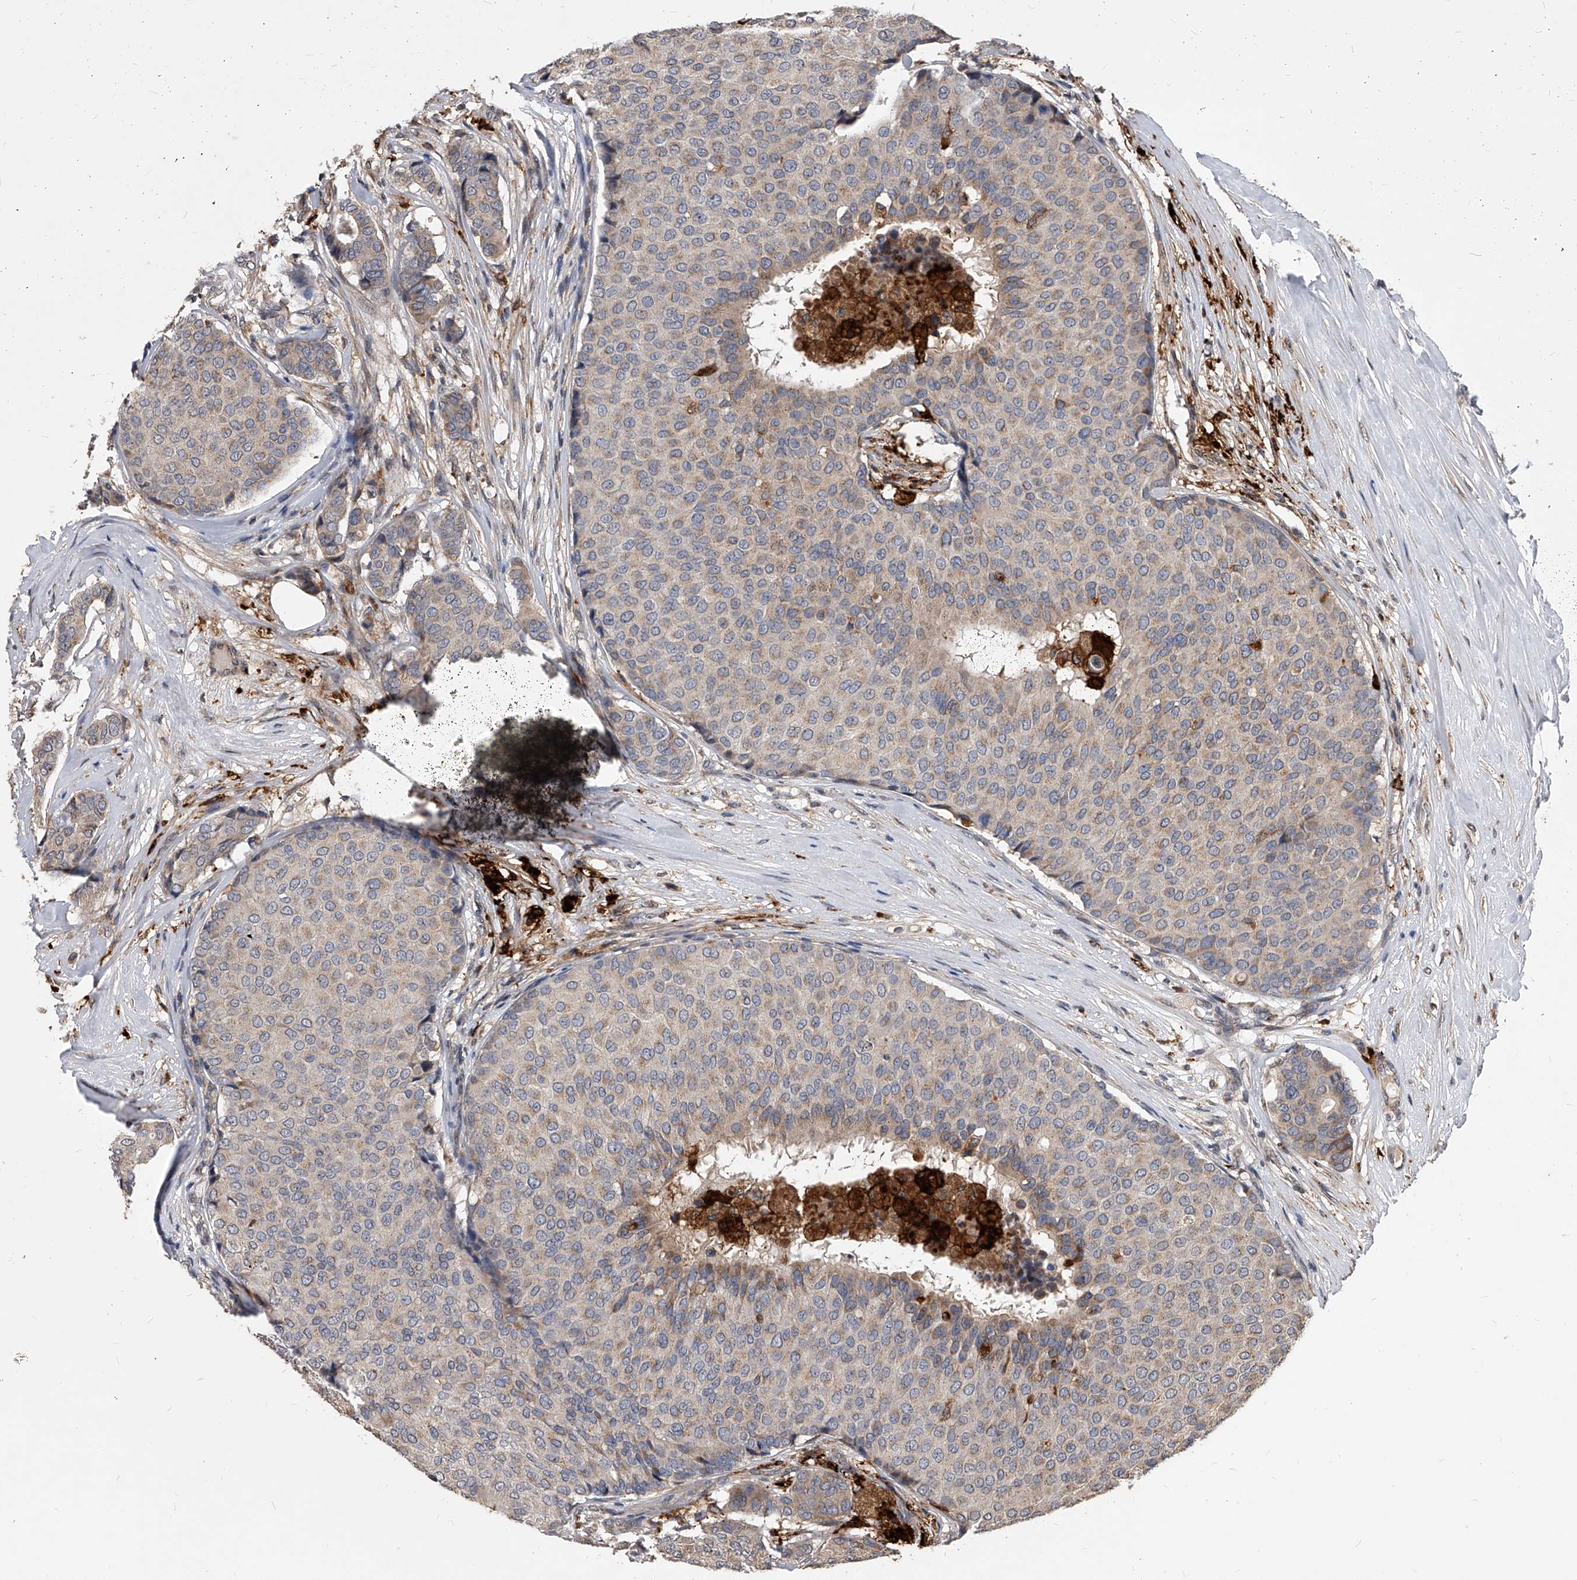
{"staining": {"intensity": "weak", "quantity": ">75%", "location": "cytoplasmic/membranous"}, "tissue": "breast cancer", "cell_type": "Tumor cells", "image_type": "cancer", "snomed": [{"axis": "morphology", "description": "Duct carcinoma"}, {"axis": "topography", "description": "Breast"}], "caption": "An image of intraductal carcinoma (breast) stained for a protein exhibits weak cytoplasmic/membranous brown staining in tumor cells. The protein is stained brown, and the nuclei are stained in blue (DAB (3,3'-diaminobenzidine) IHC with brightfield microscopy, high magnification).", "gene": "SOBP", "patient": {"sex": "female", "age": 75}}